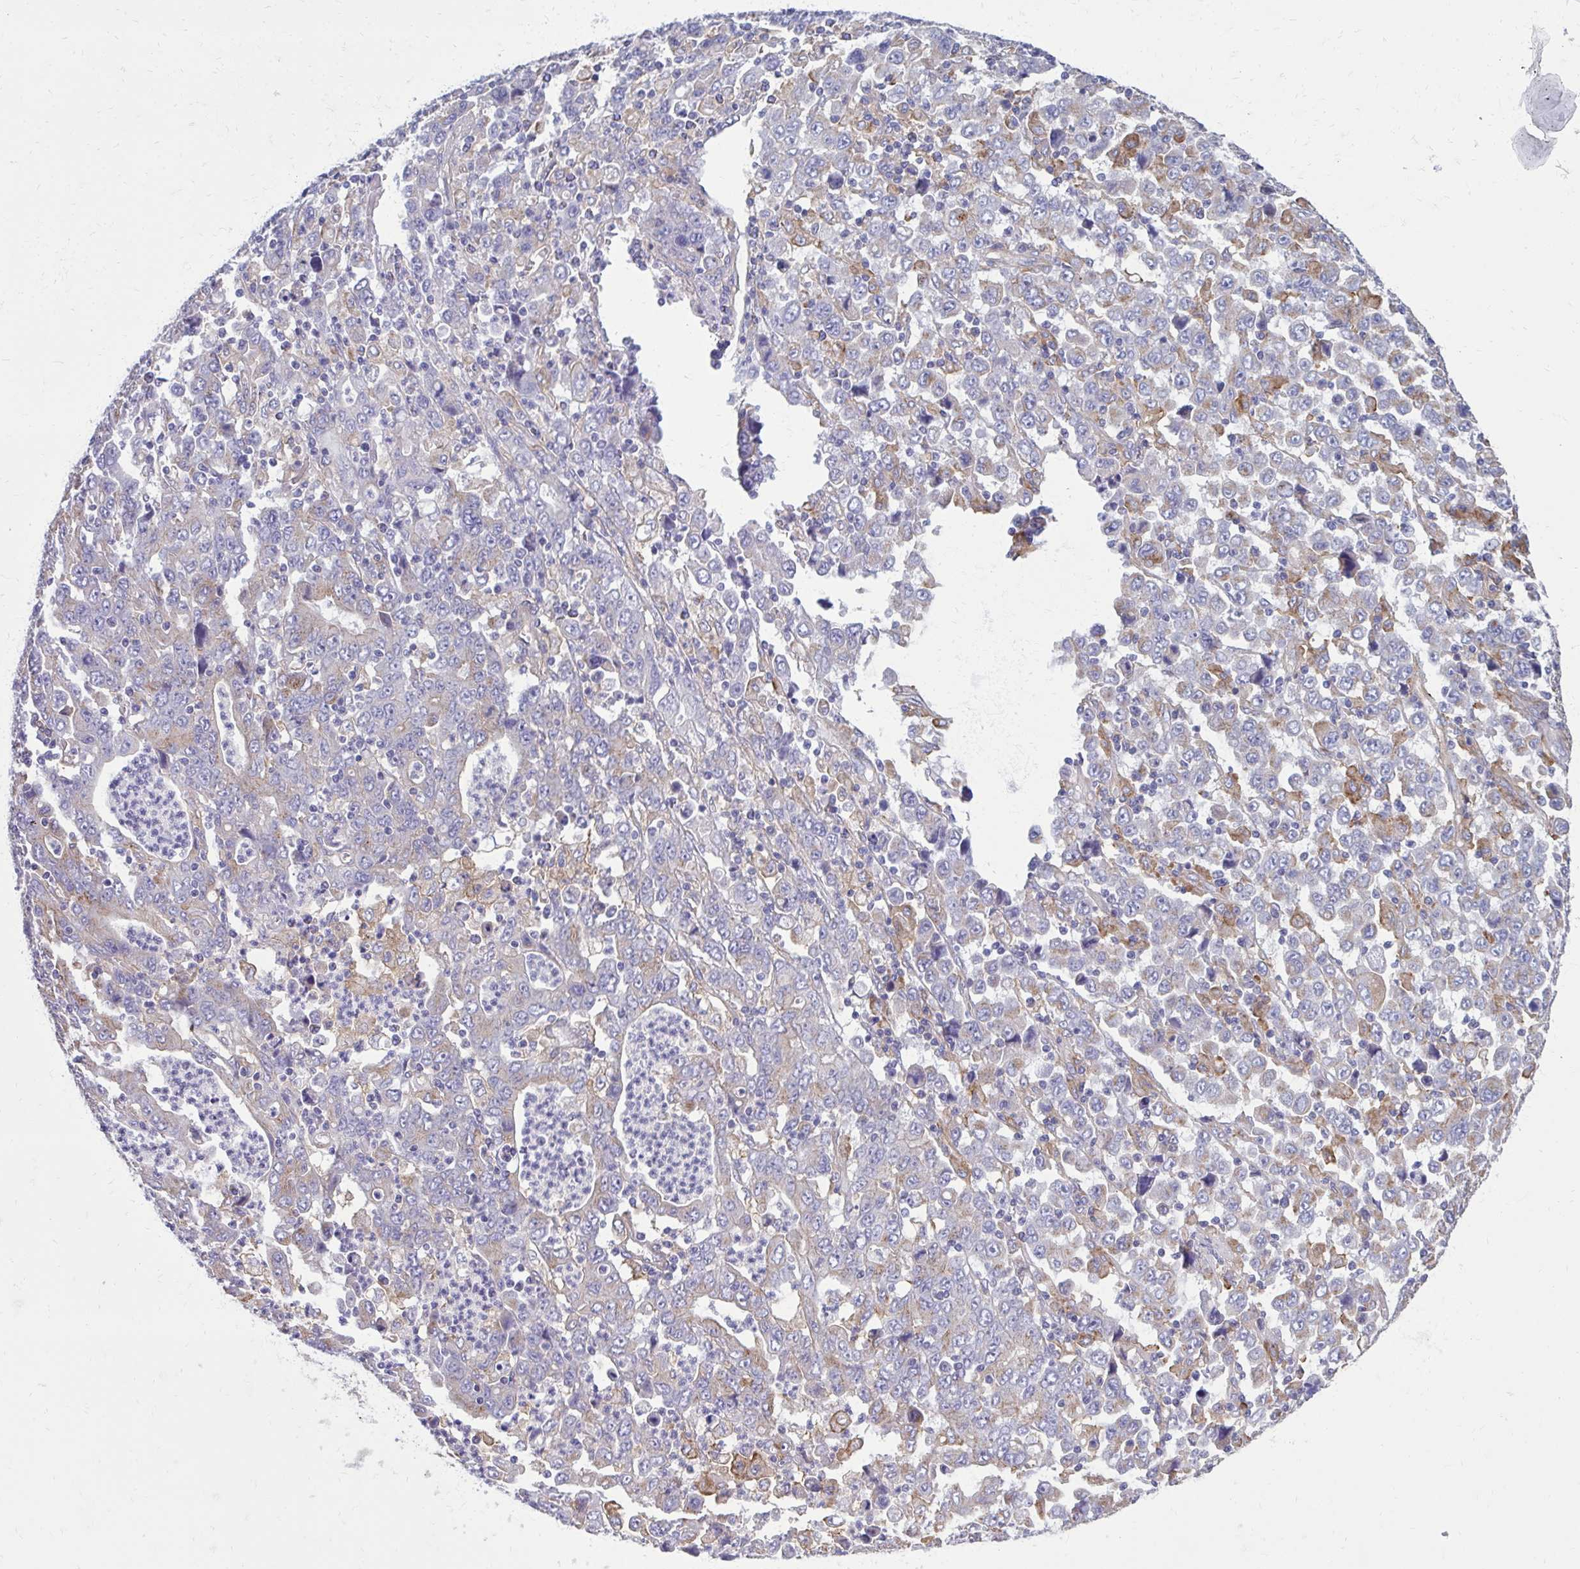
{"staining": {"intensity": "weak", "quantity": "25%-75%", "location": "cytoplasmic/membranous"}, "tissue": "stomach cancer", "cell_type": "Tumor cells", "image_type": "cancer", "snomed": [{"axis": "morphology", "description": "Adenocarcinoma, NOS"}, {"axis": "topography", "description": "Stomach, upper"}], "caption": "Immunohistochemical staining of human stomach adenocarcinoma exhibits low levels of weak cytoplasmic/membranous protein positivity in approximately 25%-75% of tumor cells.", "gene": "CLTA", "patient": {"sex": "male", "age": 69}}